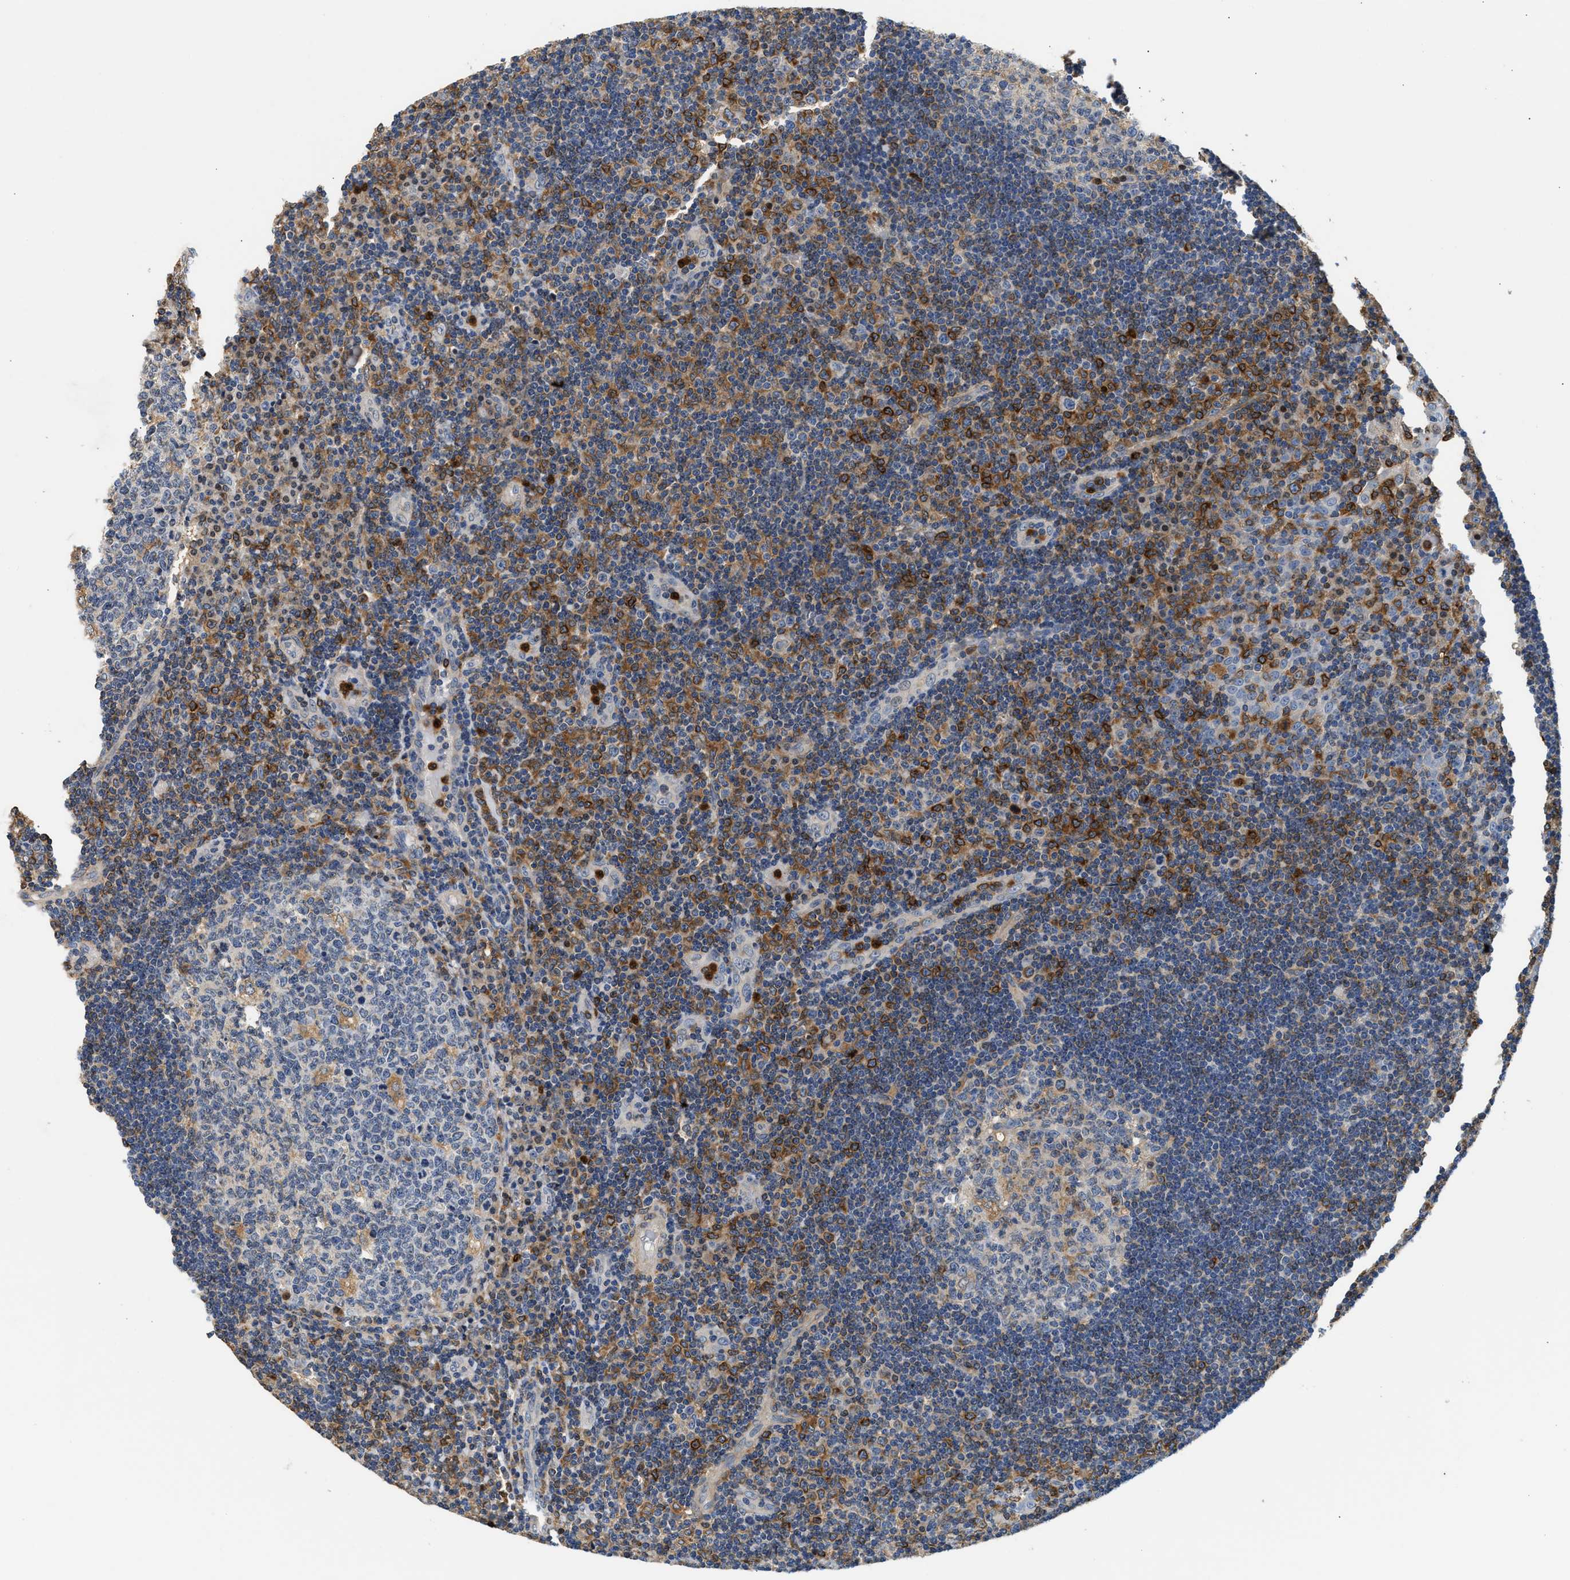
{"staining": {"intensity": "moderate", "quantity": "<25%", "location": "cytoplasmic/membranous"}, "tissue": "tonsil", "cell_type": "Germinal center cells", "image_type": "normal", "snomed": [{"axis": "morphology", "description": "Normal tissue, NOS"}, {"axis": "topography", "description": "Tonsil"}], "caption": "Immunohistochemistry micrograph of normal human tonsil stained for a protein (brown), which shows low levels of moderate cytoplasmic/membranous positivity in approximately <25% of germinal center cells.", "gene": "RAB31", "patient": {"sex": "female", "age": 40}}